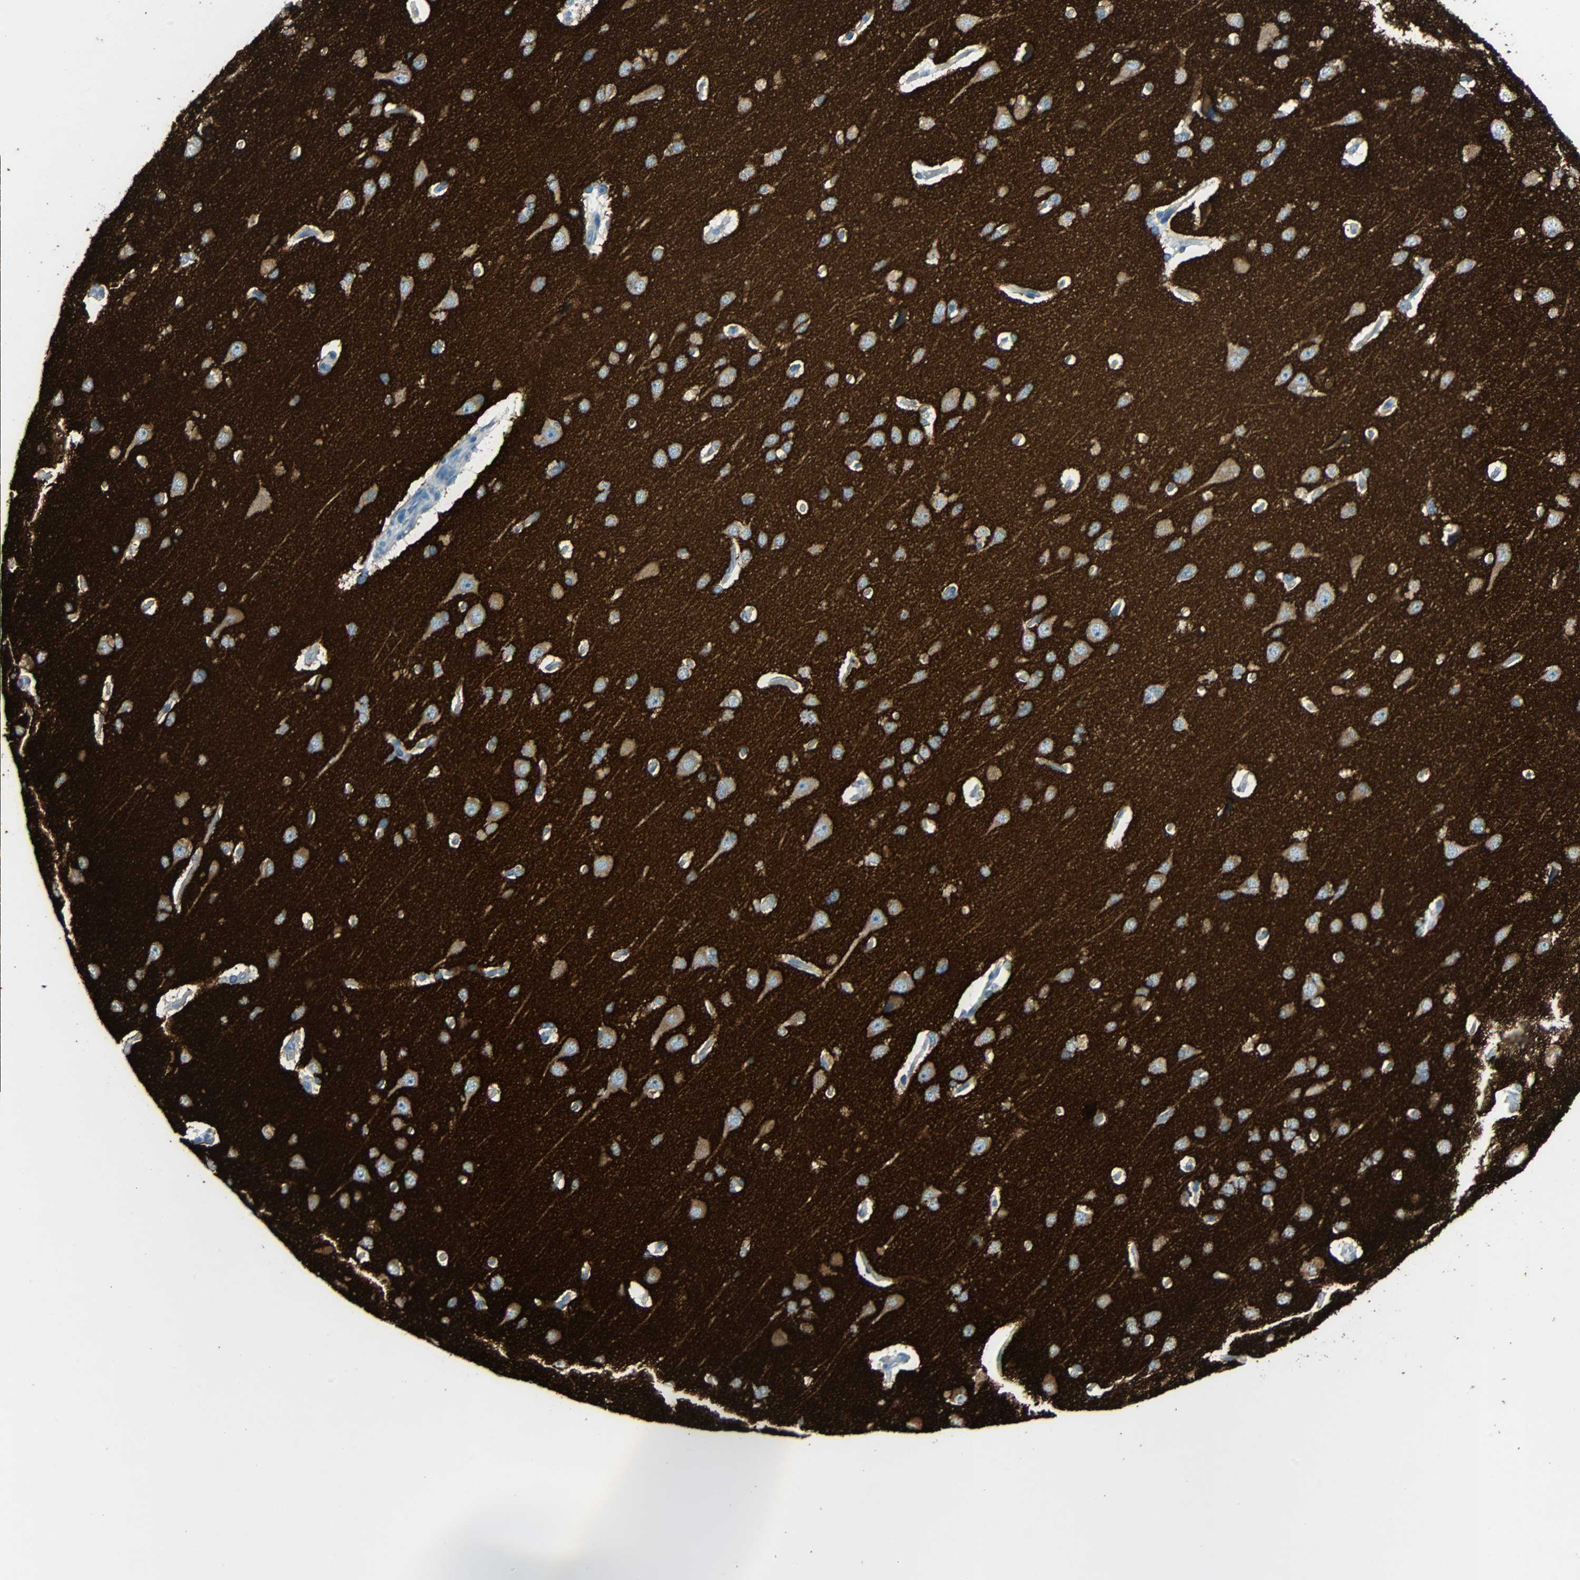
{"staining": {"intensity": "negative", "quantity": "none", "location": "none"}, "tissue": "cerebral cortex", "cell_type": "Endothelial cells", "image_type": "normal", "snomed": [{"axis": "morphology", "description": "Normal tissue, NOS"}, {"axis": "topography", "description": "Cerebral cortex"}], "caption": "This is an immunohistochemistry (IHC) histopathology image of unremarkable cerebral cortex. There is no positivity in endothelial cells.", "gene": "STX1A", "patient": {"sex": "male", "age": 62}}